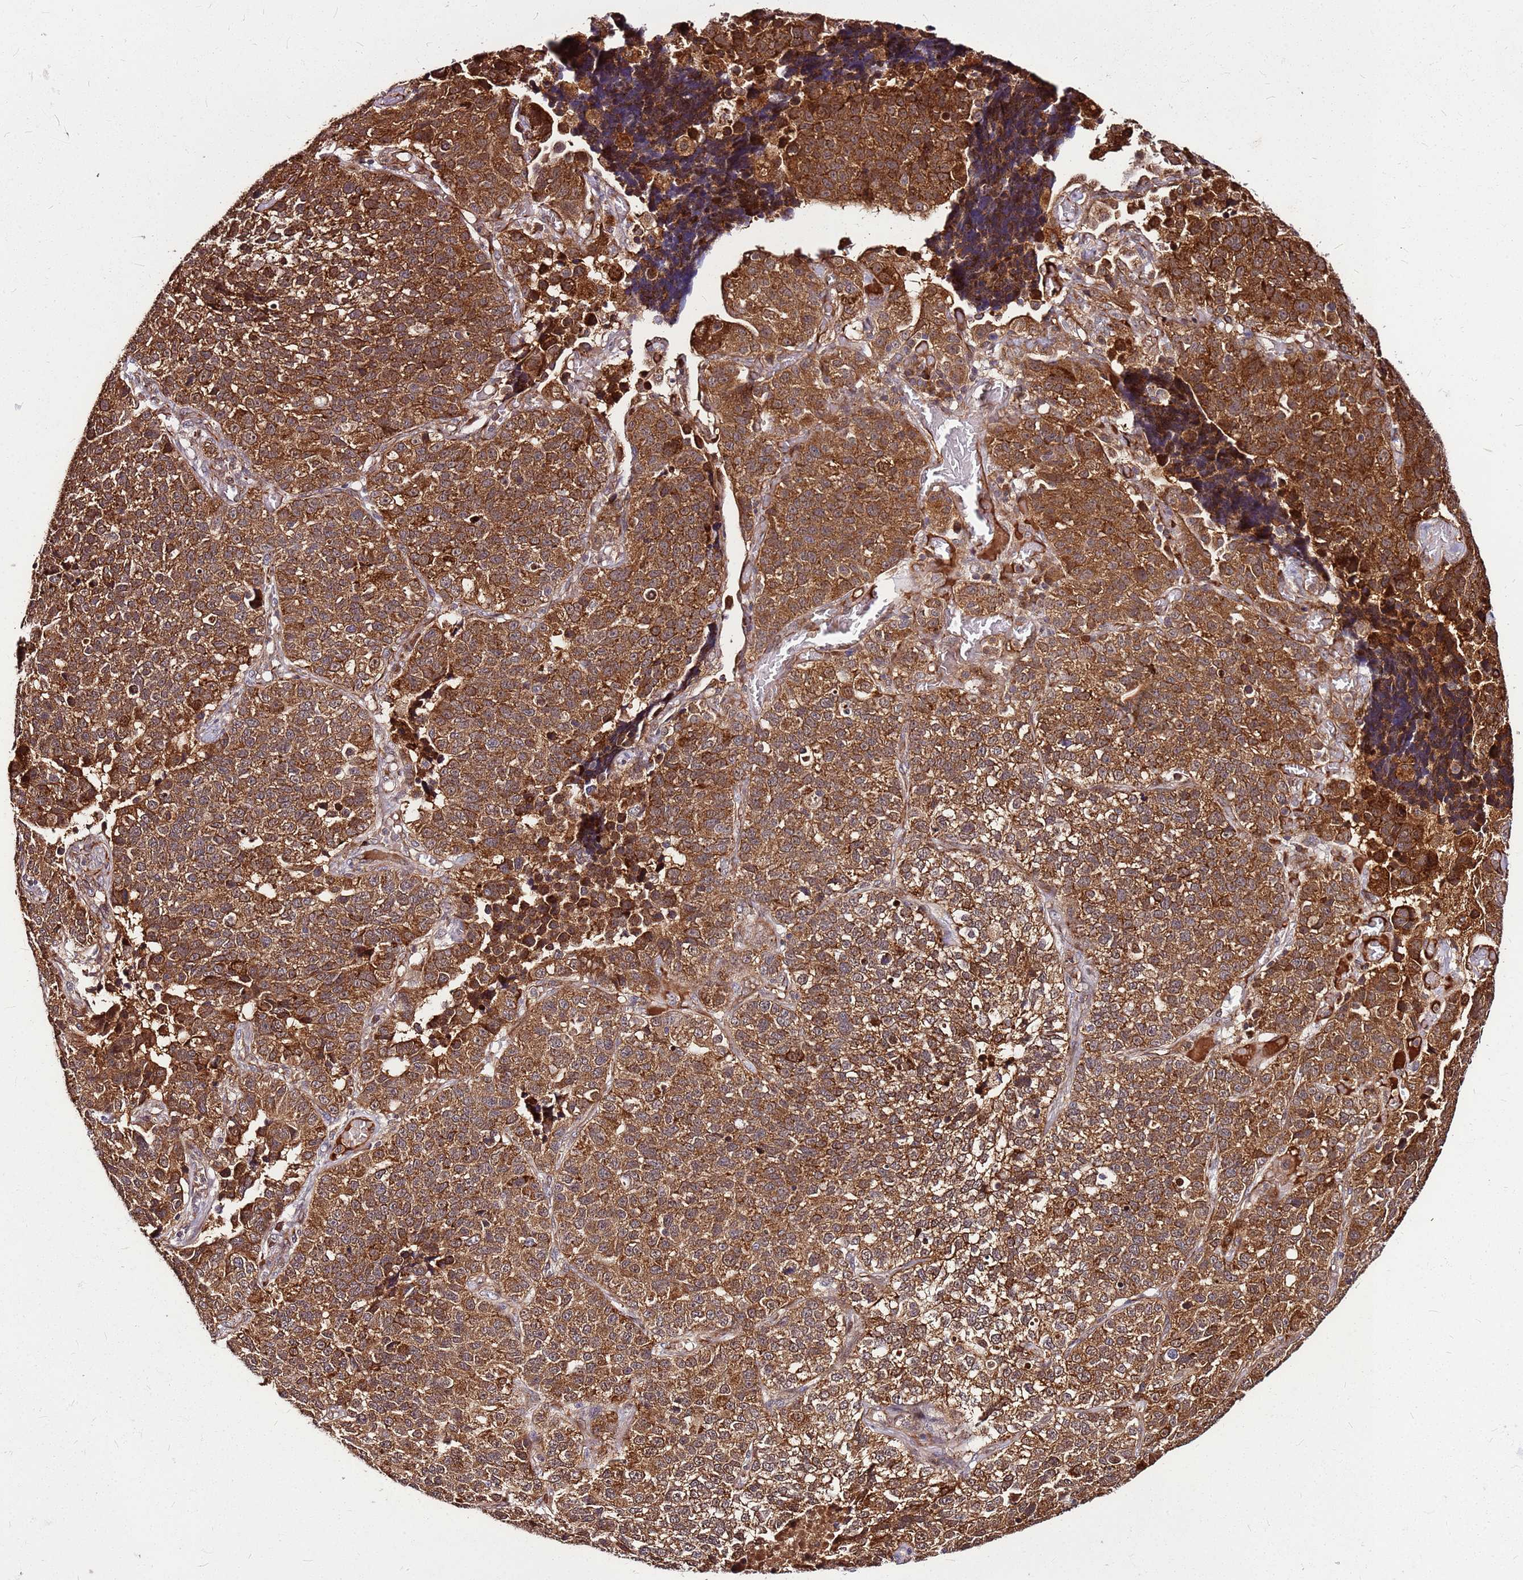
{"staining": {"intensity": "strong", "quantity": ">75%", "location": "cytoplasmic/membranous"}, "tissue": "lung cancer", "cell_type": "Tumor cells", "image_type": "cancer", "snomed": [{"axis": "morphology", "description": "Adenocarcinoma, NOS"}, {"axis": "topography", "description": "Lung"}], "caption": "Tumor cells reveal high levels of strong cytoplasmic/membranous expression in about >75% of cells in human lung adenocarcinoma. (Stains: DAB (3,3'-diaminobenzidine) in brown, nuclei in blue, Microscopy: brightfield microscopy at high magnification).", "gene": "LYPLAL1", "patient": {"sex": "male", "age": 49}}